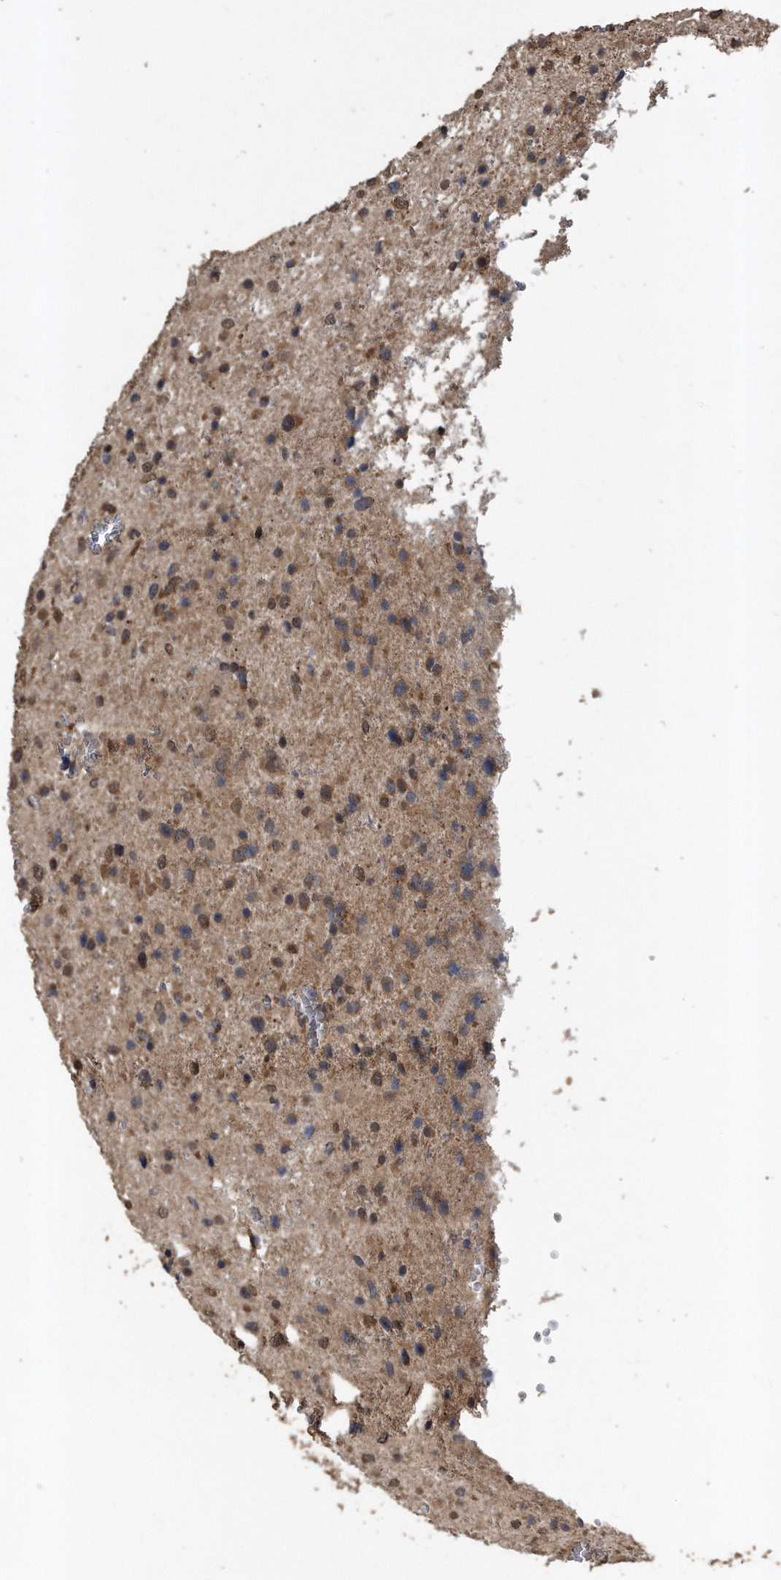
{"staining": {"intensity": "weak", "quantity": ">75%", "location": "cytoplasmic/membranous"}, "tissue": "glioma", "cell_type": "Tumor cells", "image_type": "cancer", "snomed": [{"axis": "morphology", "description": "Glioma, malignant, Low grade"}, {"axis": "topography", "description": "Brain"}], "caption": "The immunohistochemical stain highlights weak cytoplasmic/membranous expression in tumor cells of glioma tissue. The staining was performed using DAB (3,3'-diaminobenzidine) to visualize the protein expression in brown, while the nuclei were stained in blue with hematoxylin (Magnification: 20x).", "gene": "CRYZL1", "patient": {"sex": "female", "age": 37}}